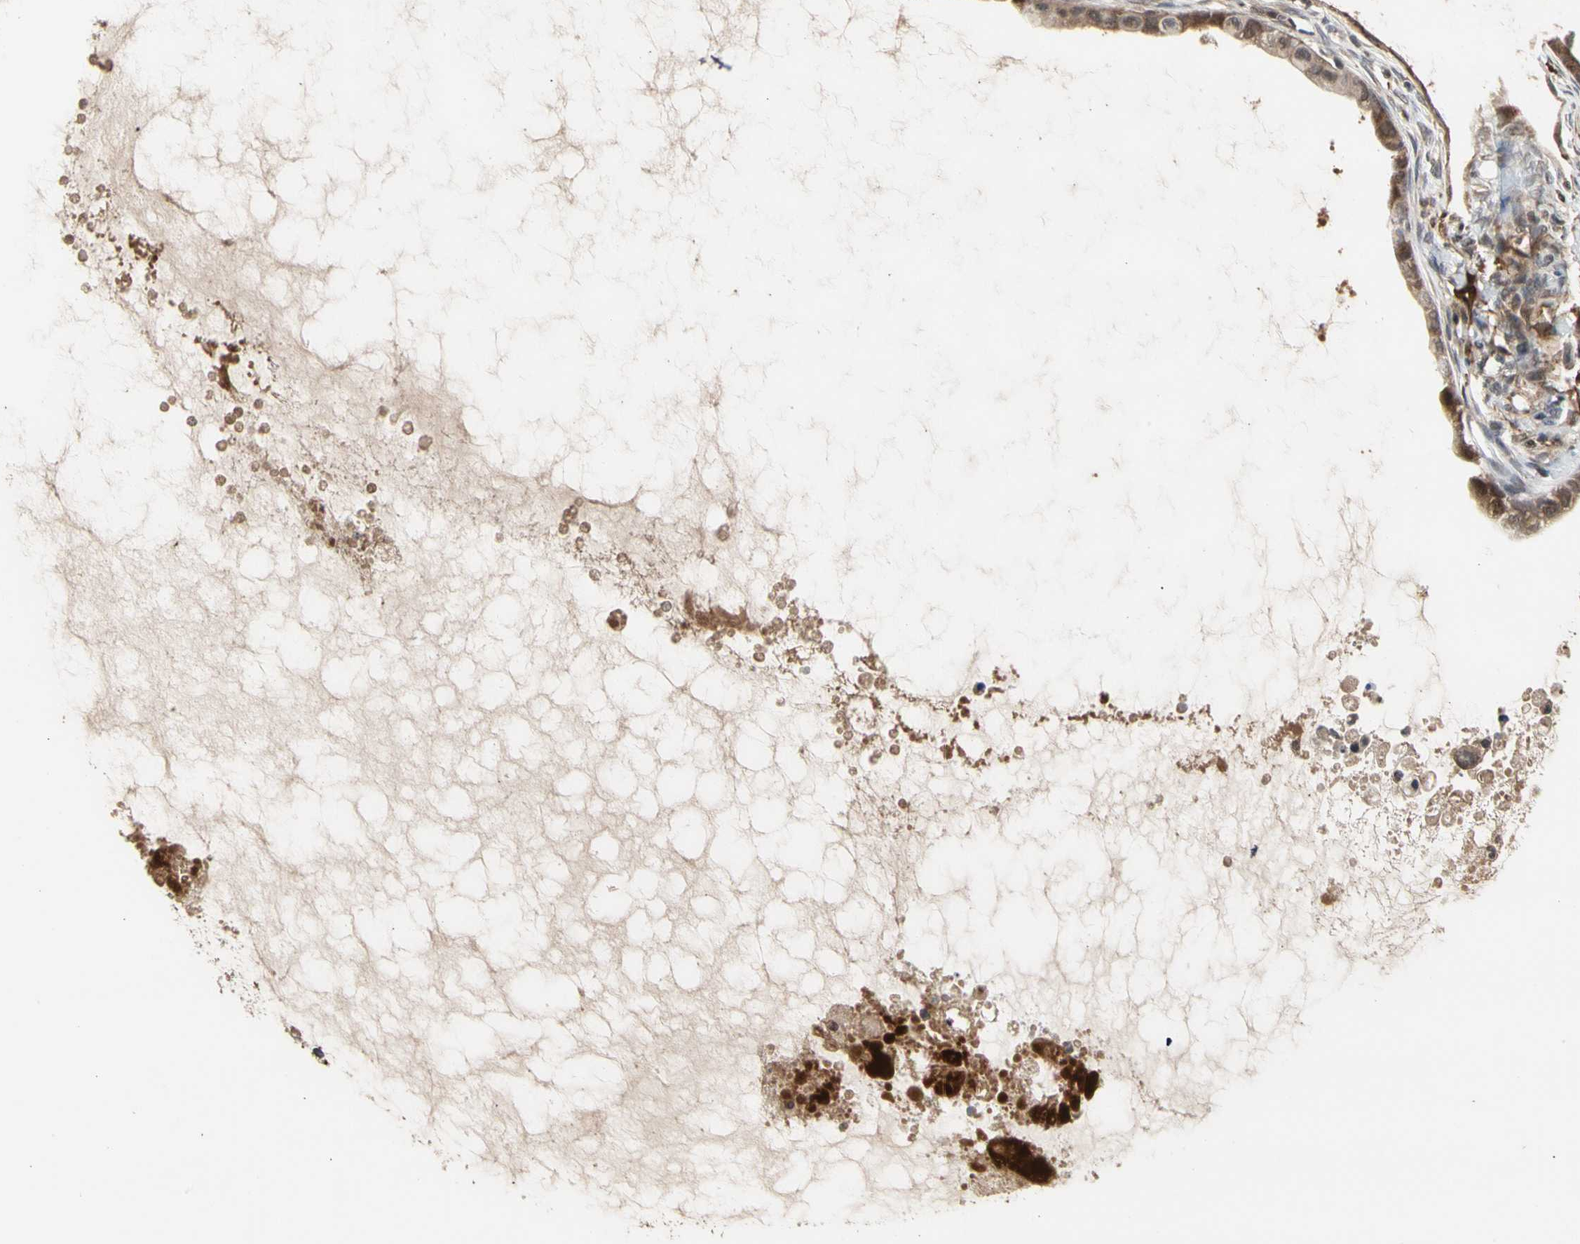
{"staining": {"intensity": "moderate", "quantity": "25%-75%", "location": "cytoplasmic/membranous"}, "tissue": "ovarian cancer", "cell_type": "Tumor cells", "image_type": "cancer", "snomed": [{"axis": "morphology", "description": "Cystadenocarcinoma, mucinous, NOS"}, {"axis": "topography", "description": "Ovary"}], "caption": "Immunohistochemical staining of human ovarian cancer demonstrates medium levels of moderate cytoplasmic/membranous positivity in approximately 25%-75% of tumor cells.", "gene": "CYTIP", "patient": {"sex": "female", "age": 80}}